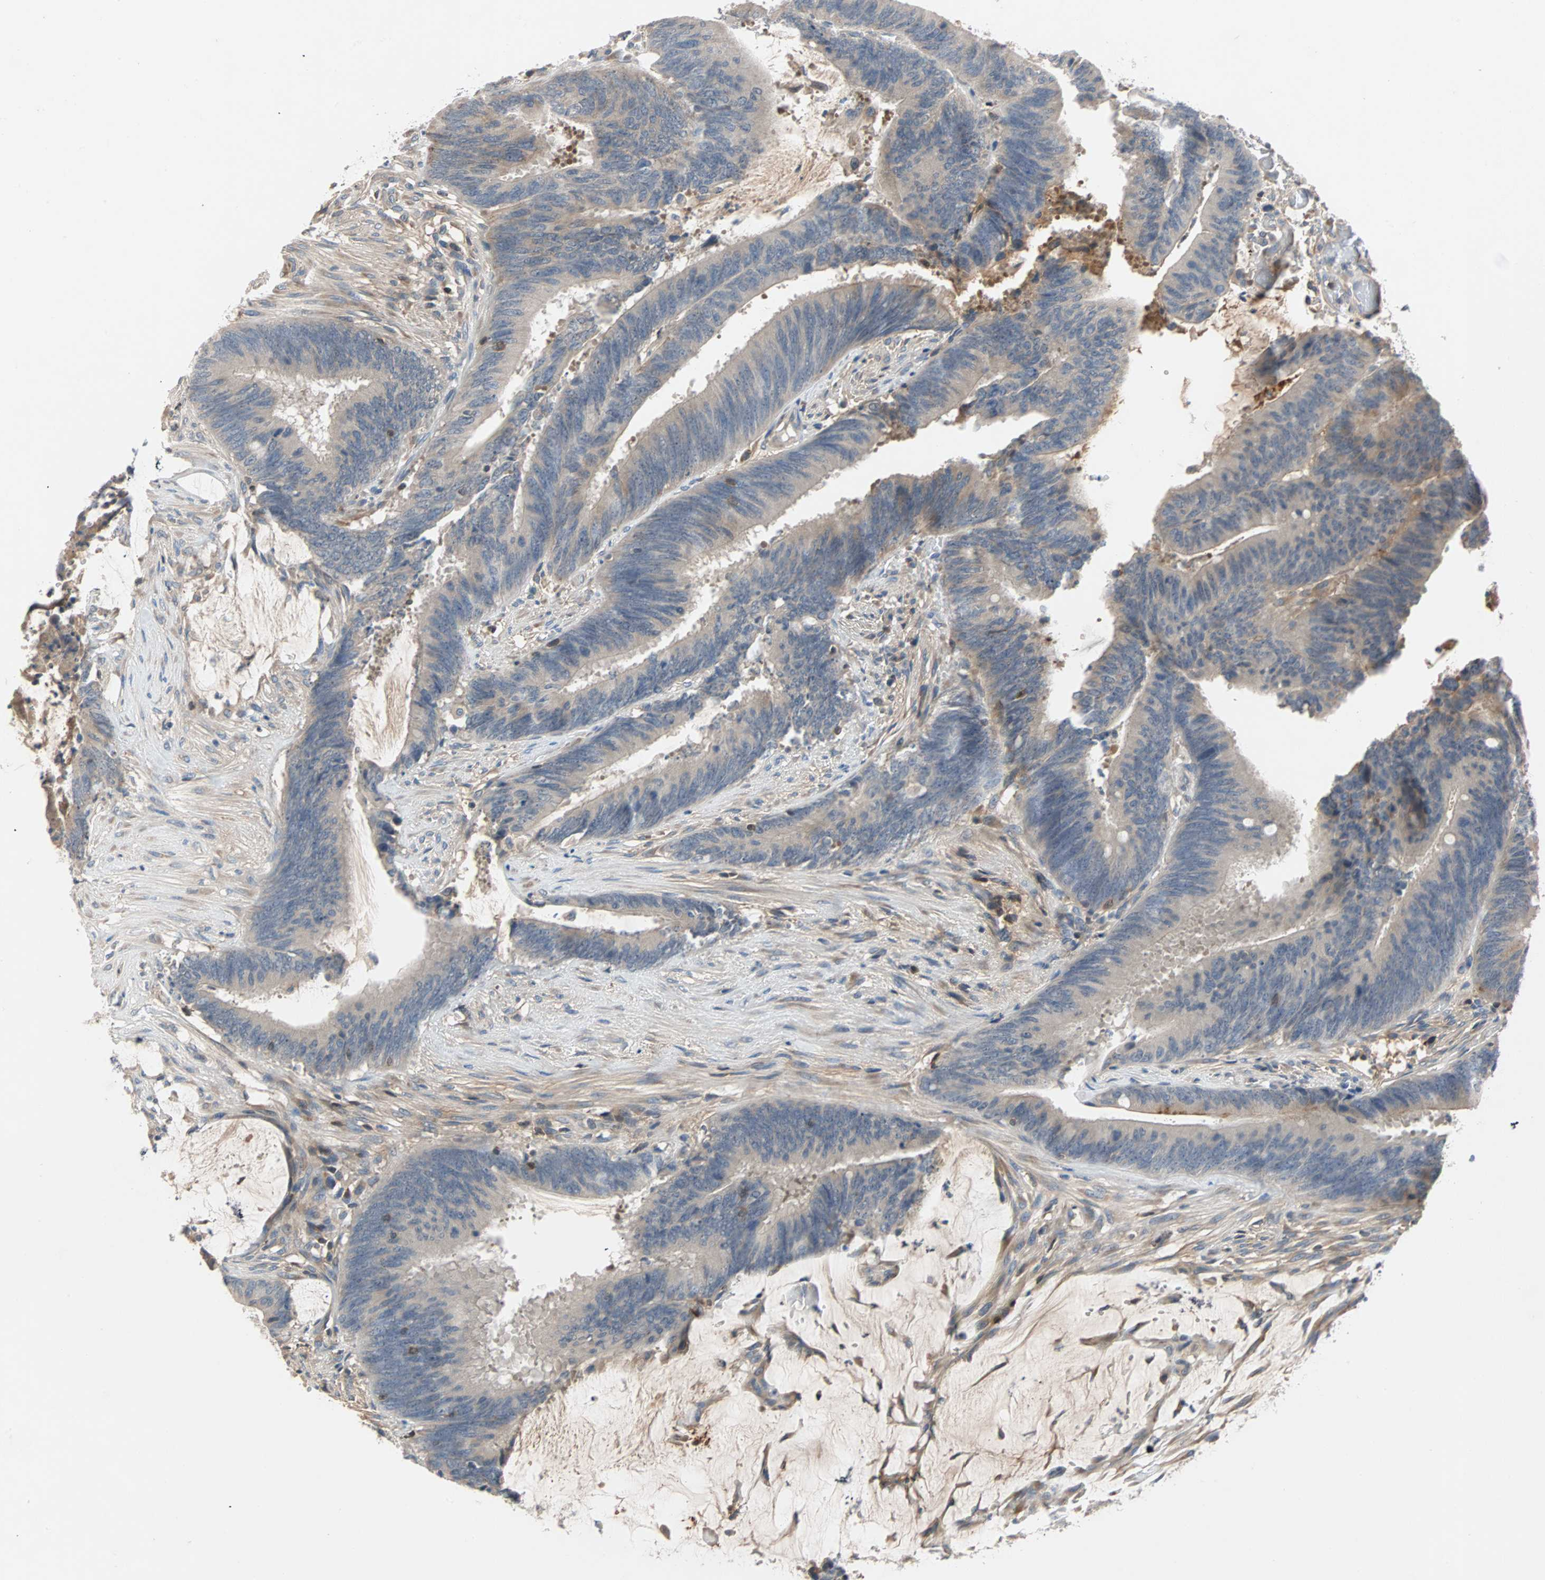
{"staining": {"intensity": "negative", "quantity": "none", "location": "none"}, "tissue": "colorectal cancer", "cell_type": "Tumor cells", "image_type": "cancer", "snomed": [{"axis": "morphology", "description": "Adenocarcinoma, NOS"}, {"axis": "topography", "description": "Rectum"}], "caption": "DAB (3,3'-diaminobenzidine) immunohistochemical staining of colorectal cancer (adenocarcinoma) shows no significant positivity in tumor cells.", "gene": "MAP4K1", "patient": {"sex": "female", "age": 66}}